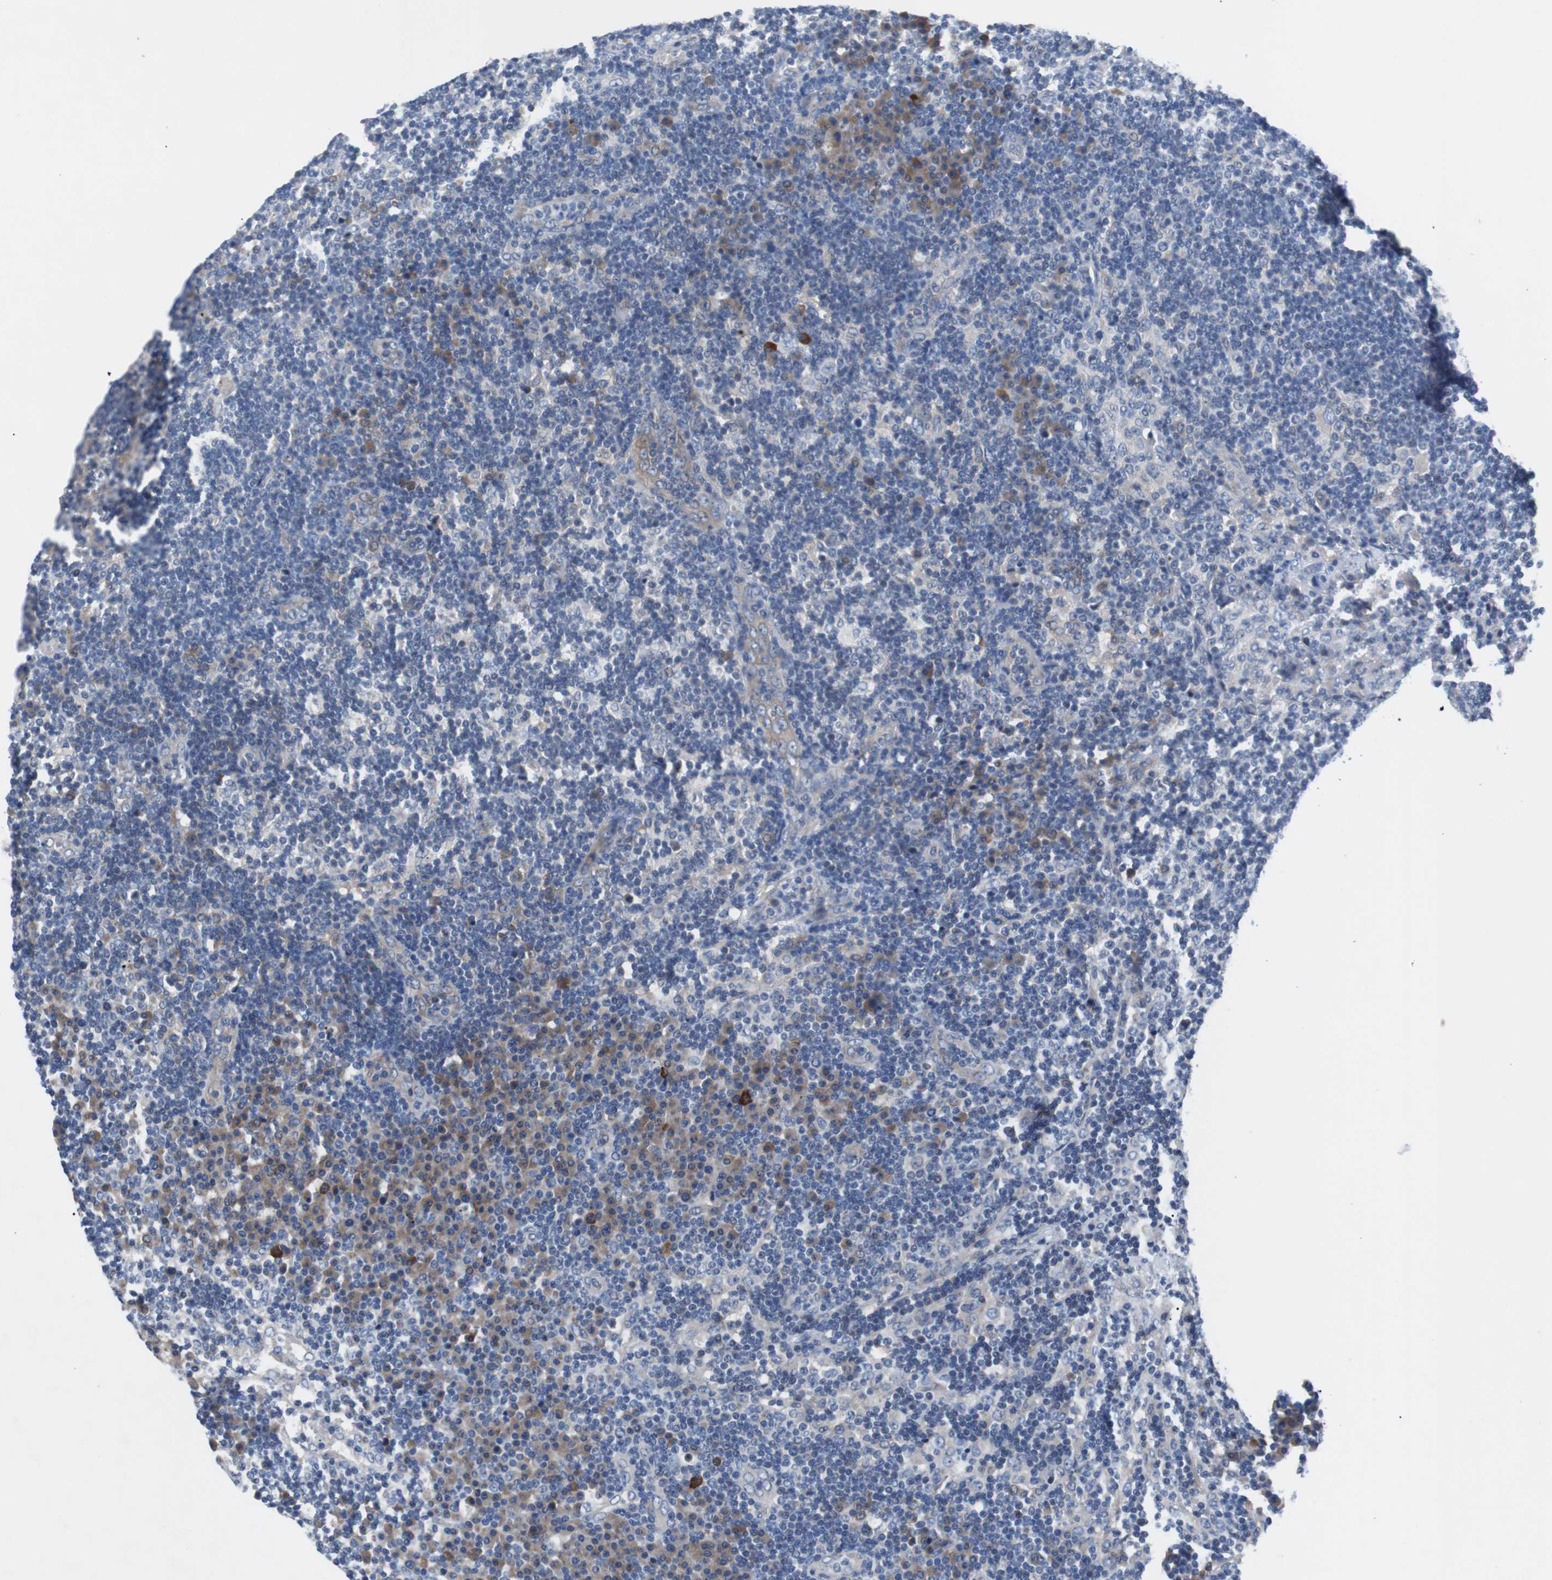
{"staining": {"intensity": "moderate", "quantity": "25%-75%", "location": "cytoplasmic/membranous"}, "tissue": "lymph node", "cell_type": "Germinal center cells", "image_type": "normal", "snomed": [{"axis": "morphology", "description": "Normal tissue, NOS"}, {"axis": "morphology", "description": "Squamous cell carcinoma, metastatic, NOS"}, {"axis": "topography", "description": "Lymph node"}], "caption": "Unremarkable lymph node was stained to show a protein in brown. There is medium levels of moderate cytoplasmic/membranous positivity in about 25%-75% of germinal center cells. The protein of interest is shown in brown color, while the nuclei are stained blue.", "gene": "EEF2K", "patient": {"sex": "female", "age": 53}}